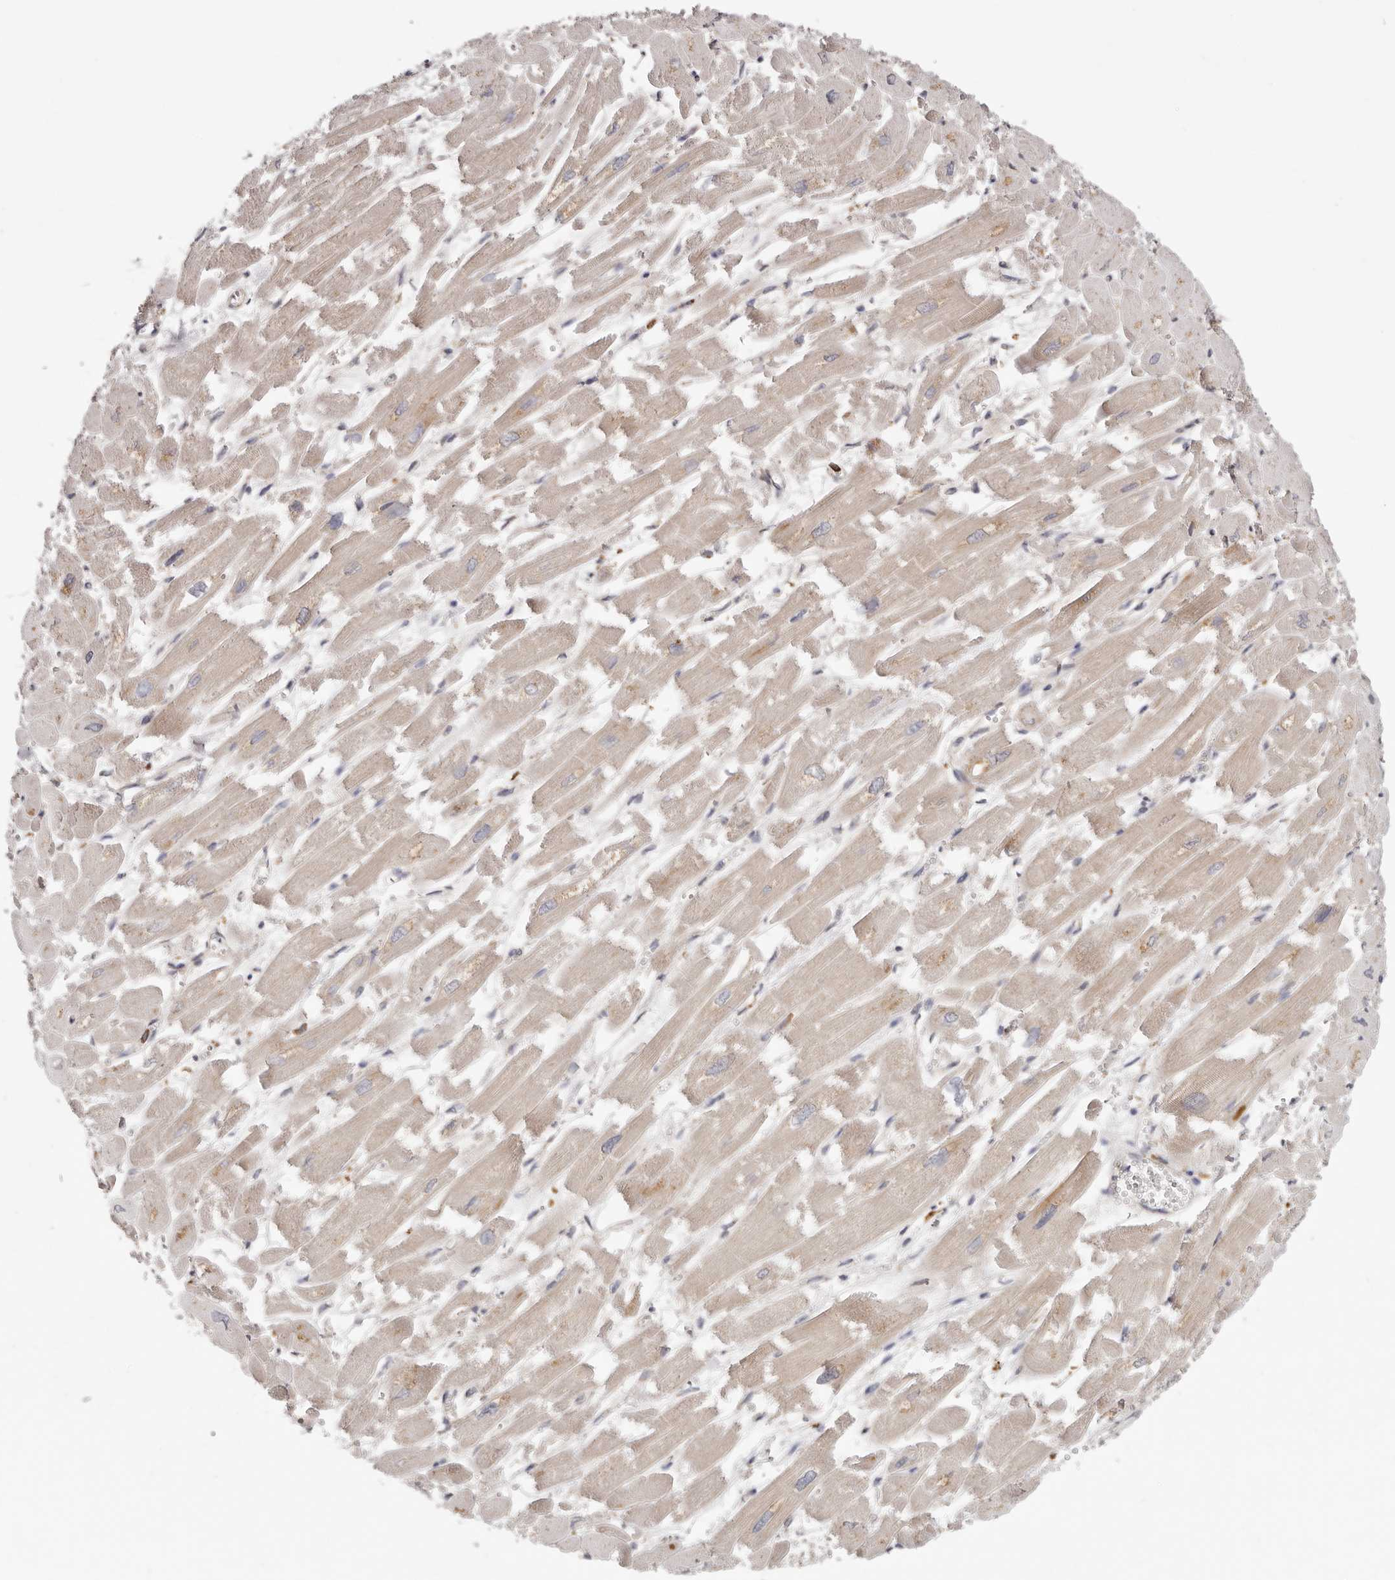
{"staining": {"intensity": "moderate", "quantity": "<25%", "location": "cytoplasmic/membranous"}, "tissue": "heart muscle", "cell_type": "Cardiomyocytes", "image_type": "normal", "snomed": [{"axis": "morphology", "description": "Normal tissue, NOS"}, {"axis": "topography", "description": "Heart"}], "caption": "High-power microscopy captured an immunohistochemistry histopathology image of benign heart muscle, revealing moderate cytoplasmic/membranous expression in approximately <25% of cardiomyocytes.", "gene": "GRN", "patient": {"sex": "male", "age": 54}}